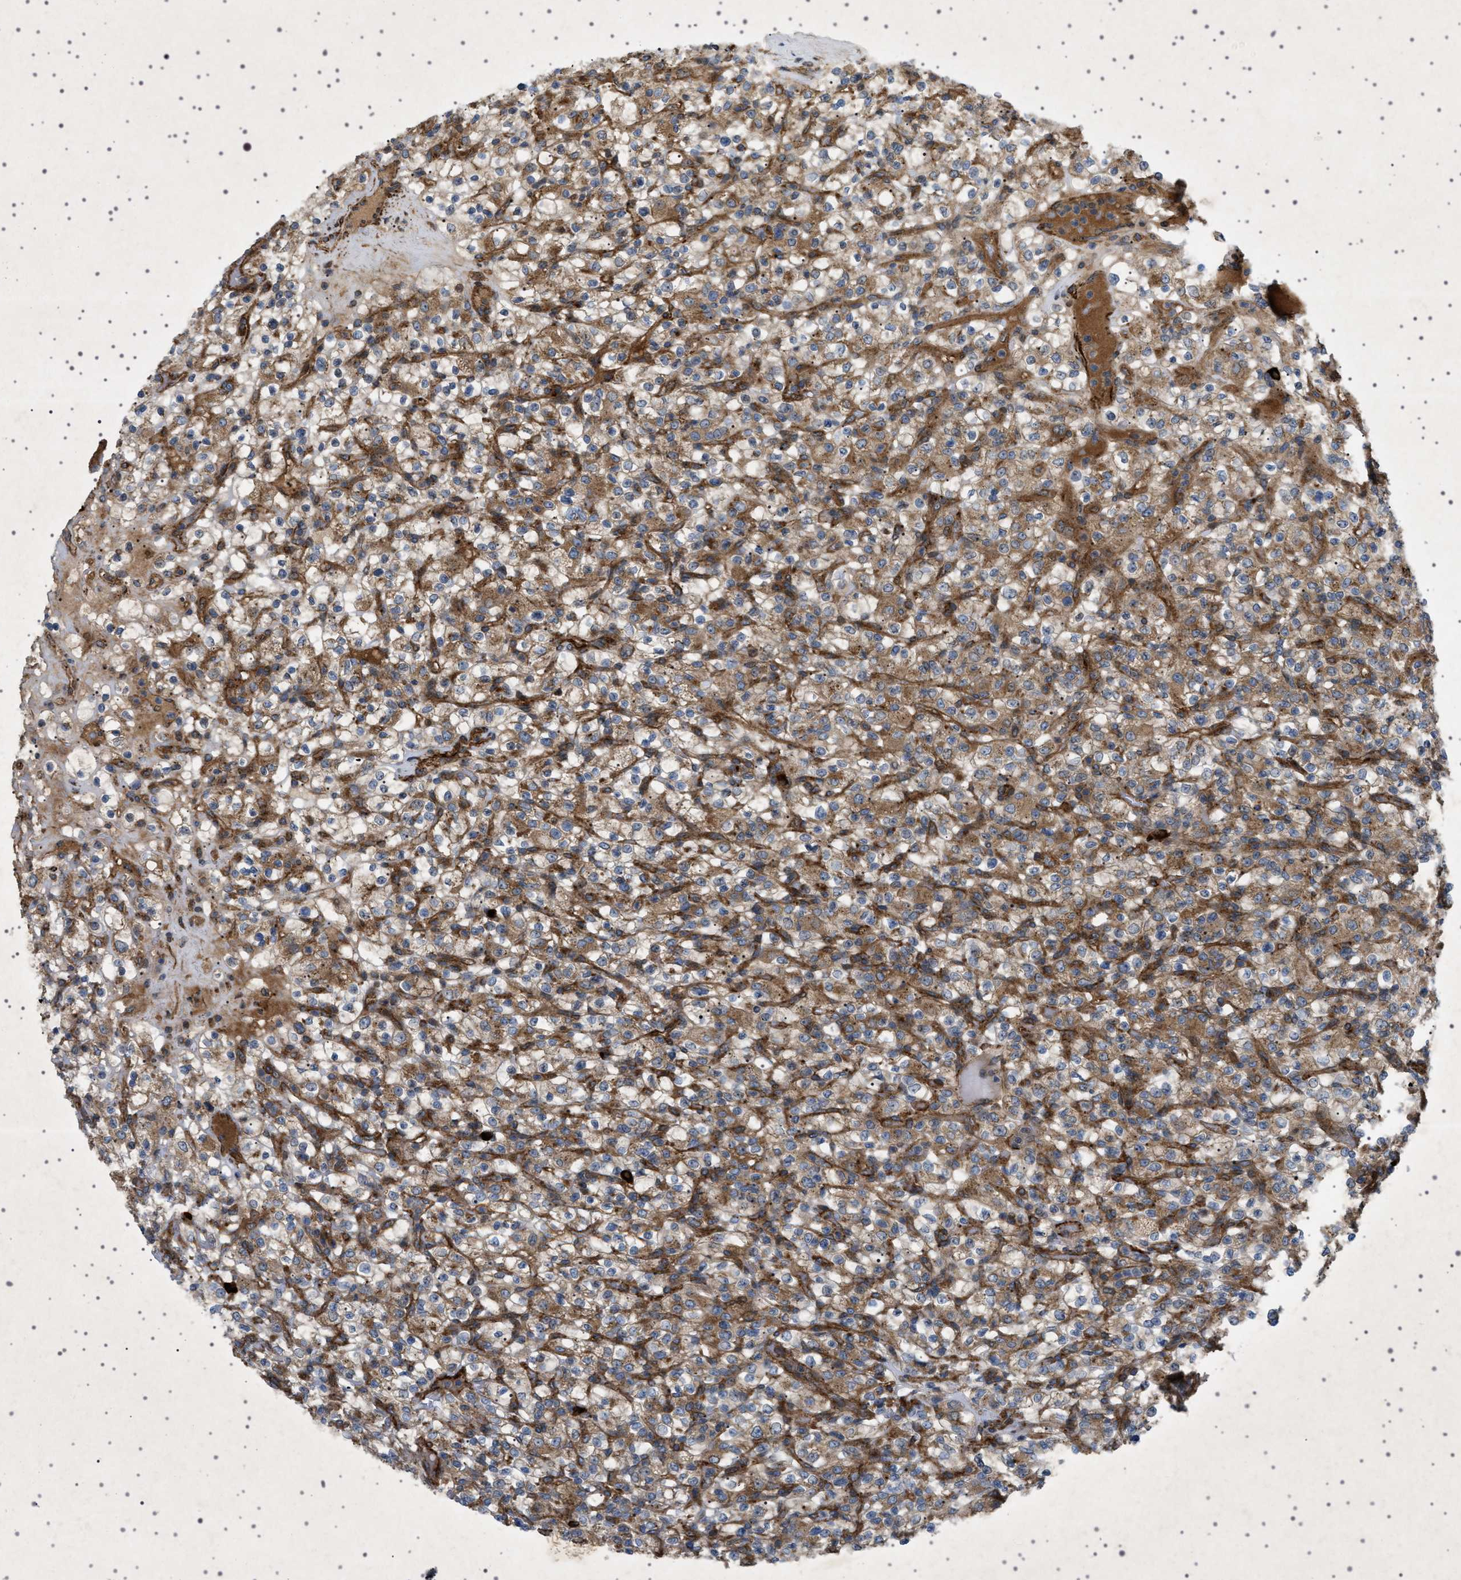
{"staining": {"intensity": "strong", "quantity": ">75%", "location": "cytoplasmic/membranous"}, "tissue": "renal cancer", "cell_type": "Tumor cells", "image_type": "cancer", "snomed": [{"axis": "morphology", "description": "Normal tissue, NOS"}, {"axis": "morphology", "description": "Adenocarcinoma, NOS"}, {"axis": "topography", "description": "Kidney"}], "caption": "DAB (3,3'-diaminobenzidine) immunohistochemical staining of human adenocarcinoma (renal) reveals strong cytoplasmic/membranous protein staining in approximately >75% of tumor cells.", "gene": "CCDC186", "patient": {"sex": "female", "age": 72}}